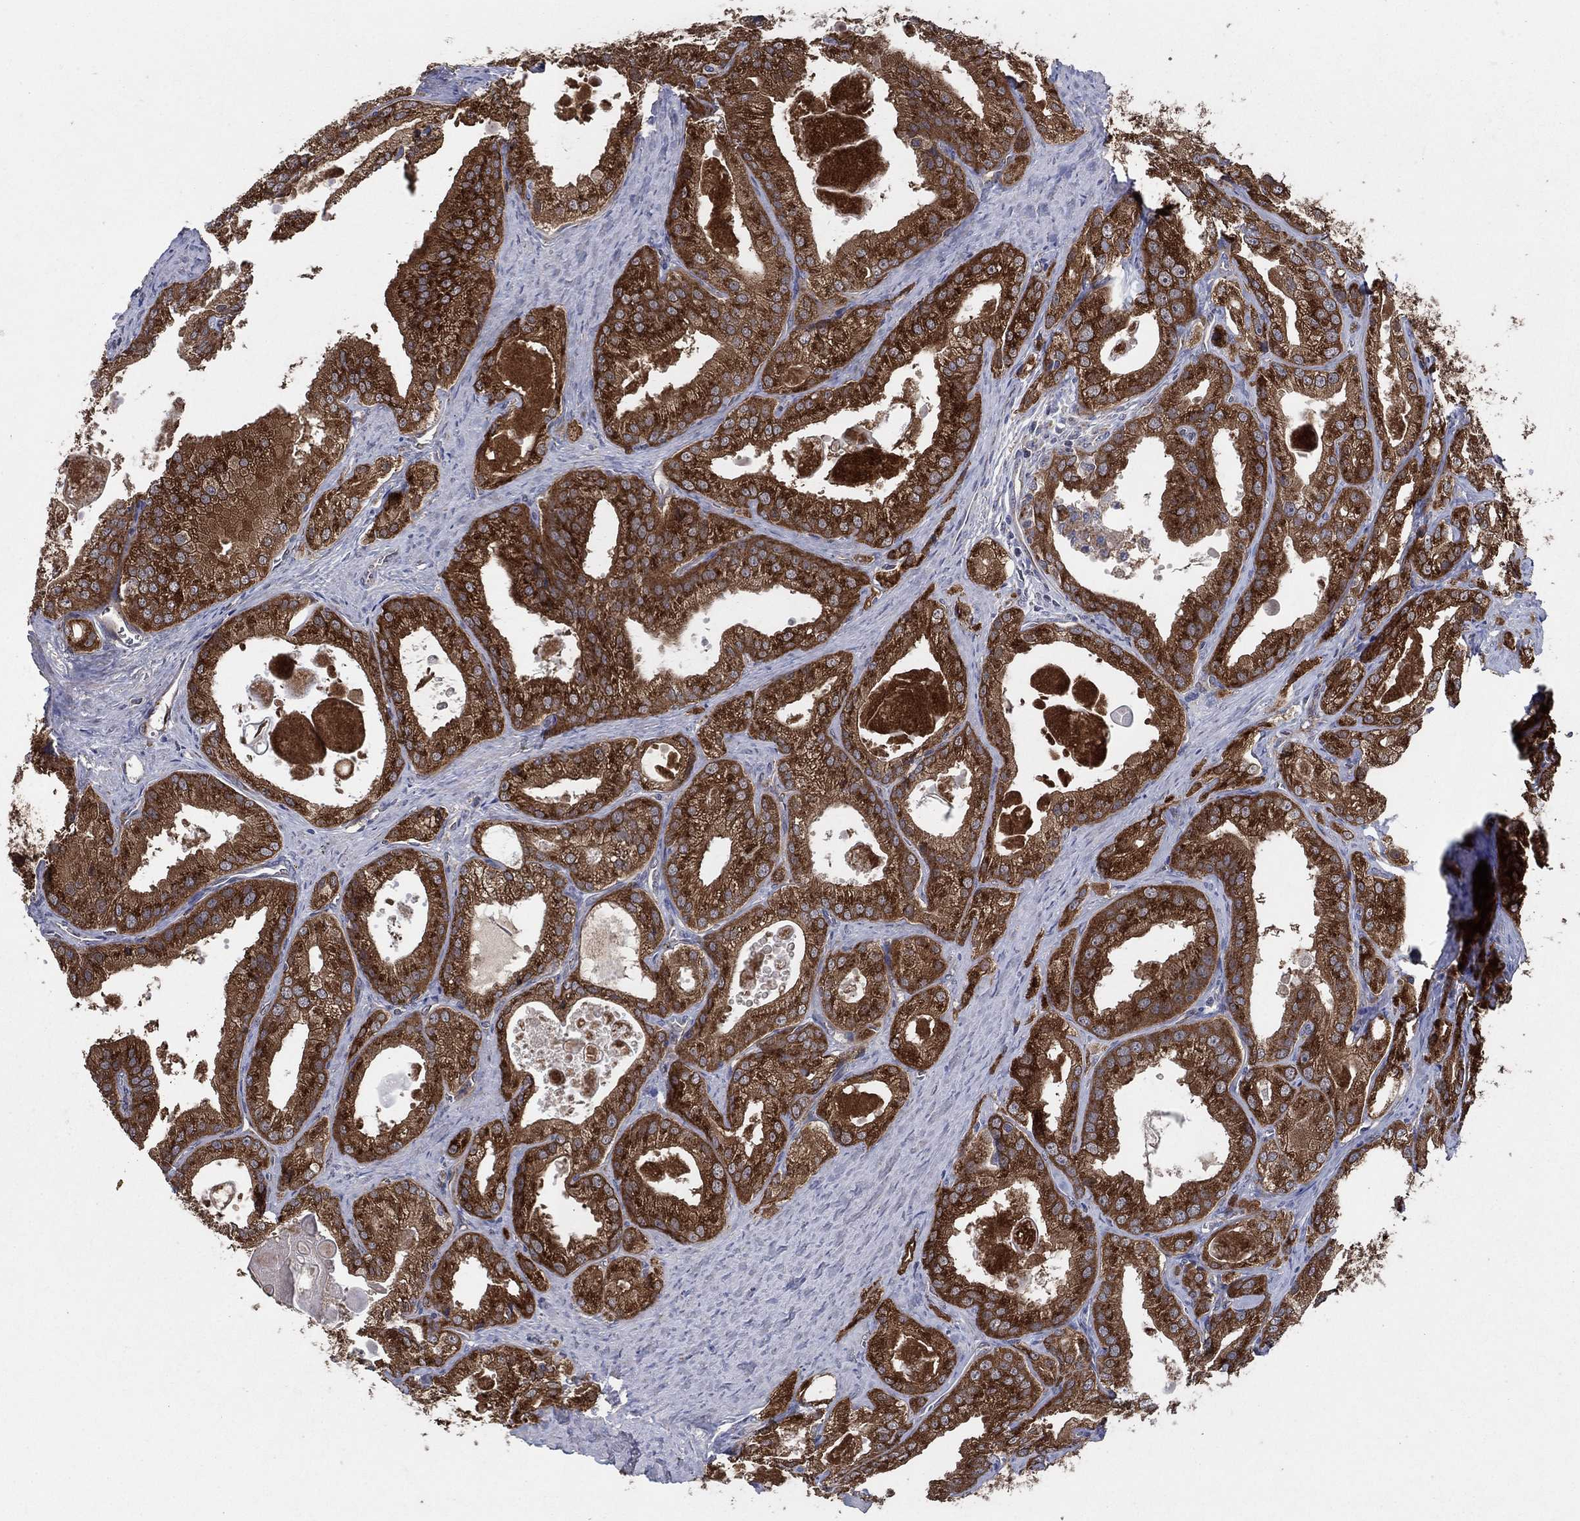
{"staining": {"intensity": "strong", "quantity": ">75%", "location": "cytoplasmic/membranous"}, "tissue": "prostate cancer", "cell_type": "Tumor cells", "image_type": "cancer", "snomed": [{"axis": "morphology", "description": "Adenocarcinoma, NOS"}, {"axis": "morphology", "description": "Adenocarcinoma, High grade"}, {"axis": "topography", "description": "Prostate"}], "caption": "A high-resolution micrograph shows immunohistochemistry (IHC) staining of adenocarcinoma (prostate), which exhibits strong cytoplasmic/membranous positivity in approximately >75% of tumor cells.", "gene": "HID1", "patient": {"sex": "male", "age": 70}}